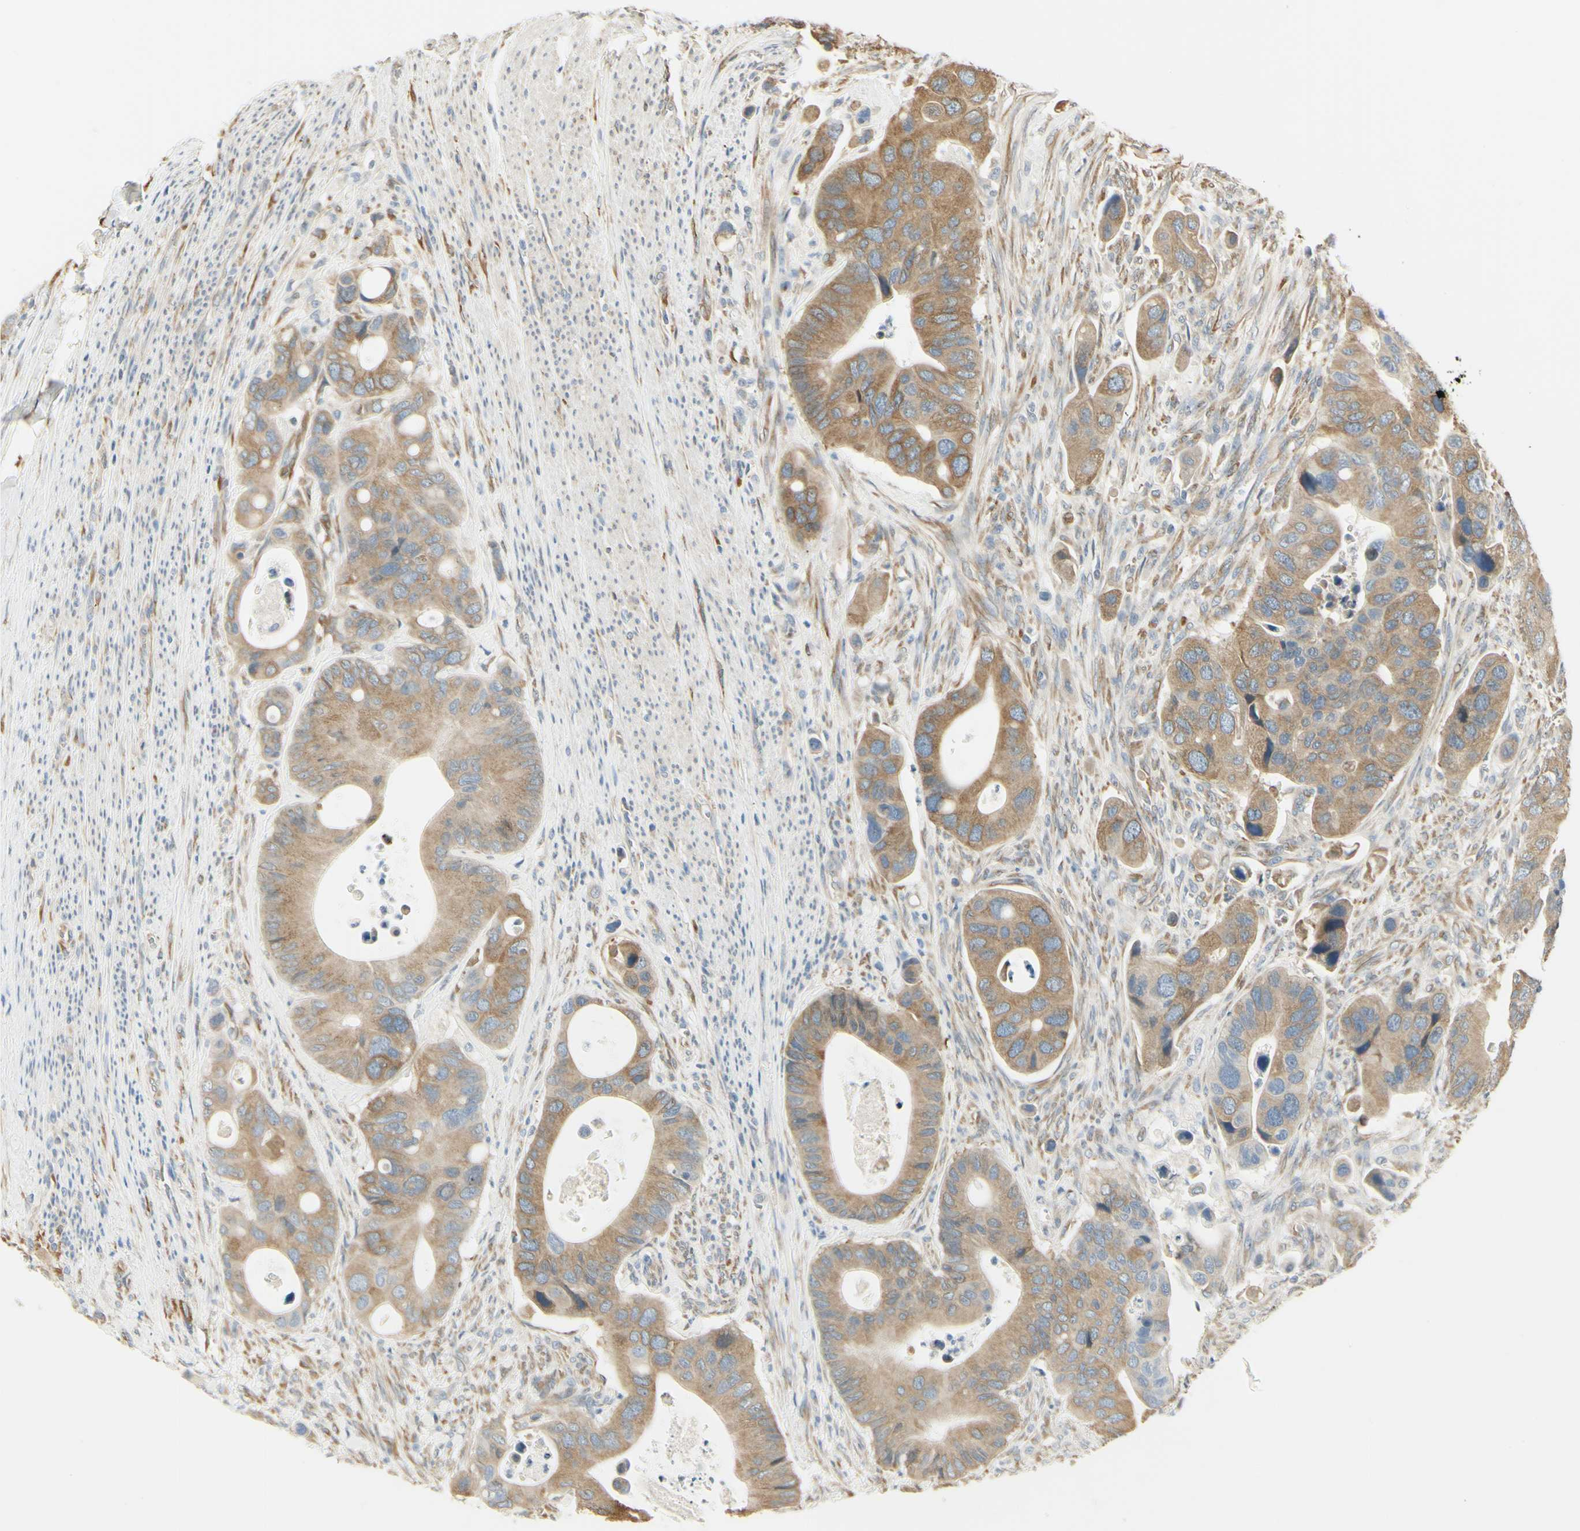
{"staining": {"intensity": "moderate", "quantity": ">75%", "location": "cytoplasmic/membranous"}, "tissue": "colorectal cancer", "cell_type": "Tumor cells", "image_type": "cancer", "snomed": [{"axis": "morphology", "description": "Adenocarcinoma, NOS"}, {"axis": "topography", "description": "Rectum"}], "caption": "Immunohistochemical staining of adenocarcinoma (colorectal) demonstrates medium levels of moderate cytoplasmic/membranous protein expression in about >75% of tumor cells.", "gene": "IGDCC4", "patient": {"sex": "female", "age": 57}}